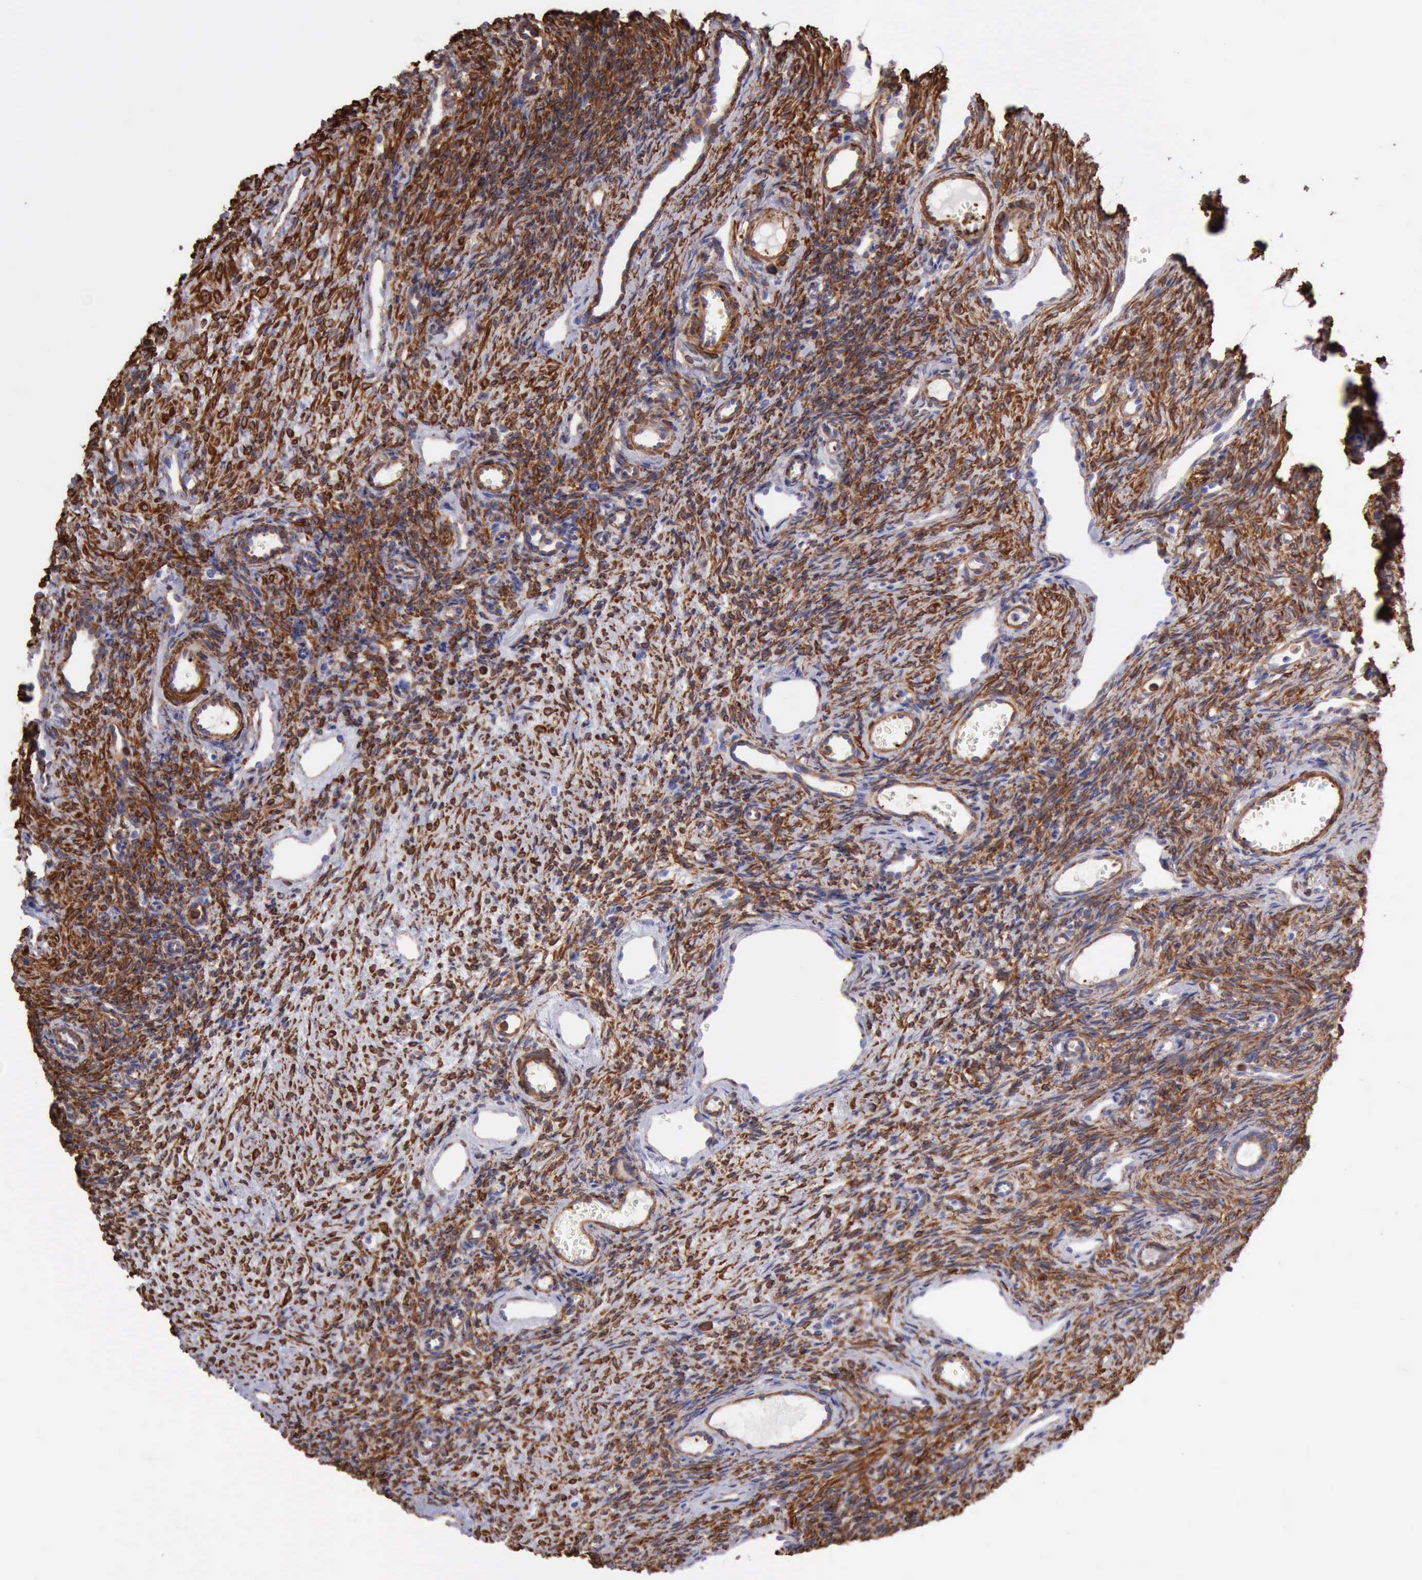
{"staining": {"intensity": "strong", "quantity": ">75%", "location": "cytoplasmic/membranous"}, "tissue": "ovary", "cell_type": "Ovarian stroma cells", "image_type": "normal", "snomed": [{"axis": "morphology", "description": "Normal tissue, NOS"}, {"axis": "topography", "description": "Ovary"}], "caption": "This micrograph reveals immunohistochemistry staining of unremarkable ovary, with high strong cytoplasmic/membranous staining in approximately >75% of ovarian stroma cells.", "gene": "FLNA", "patient": {"sex": "female", "age": 33}}